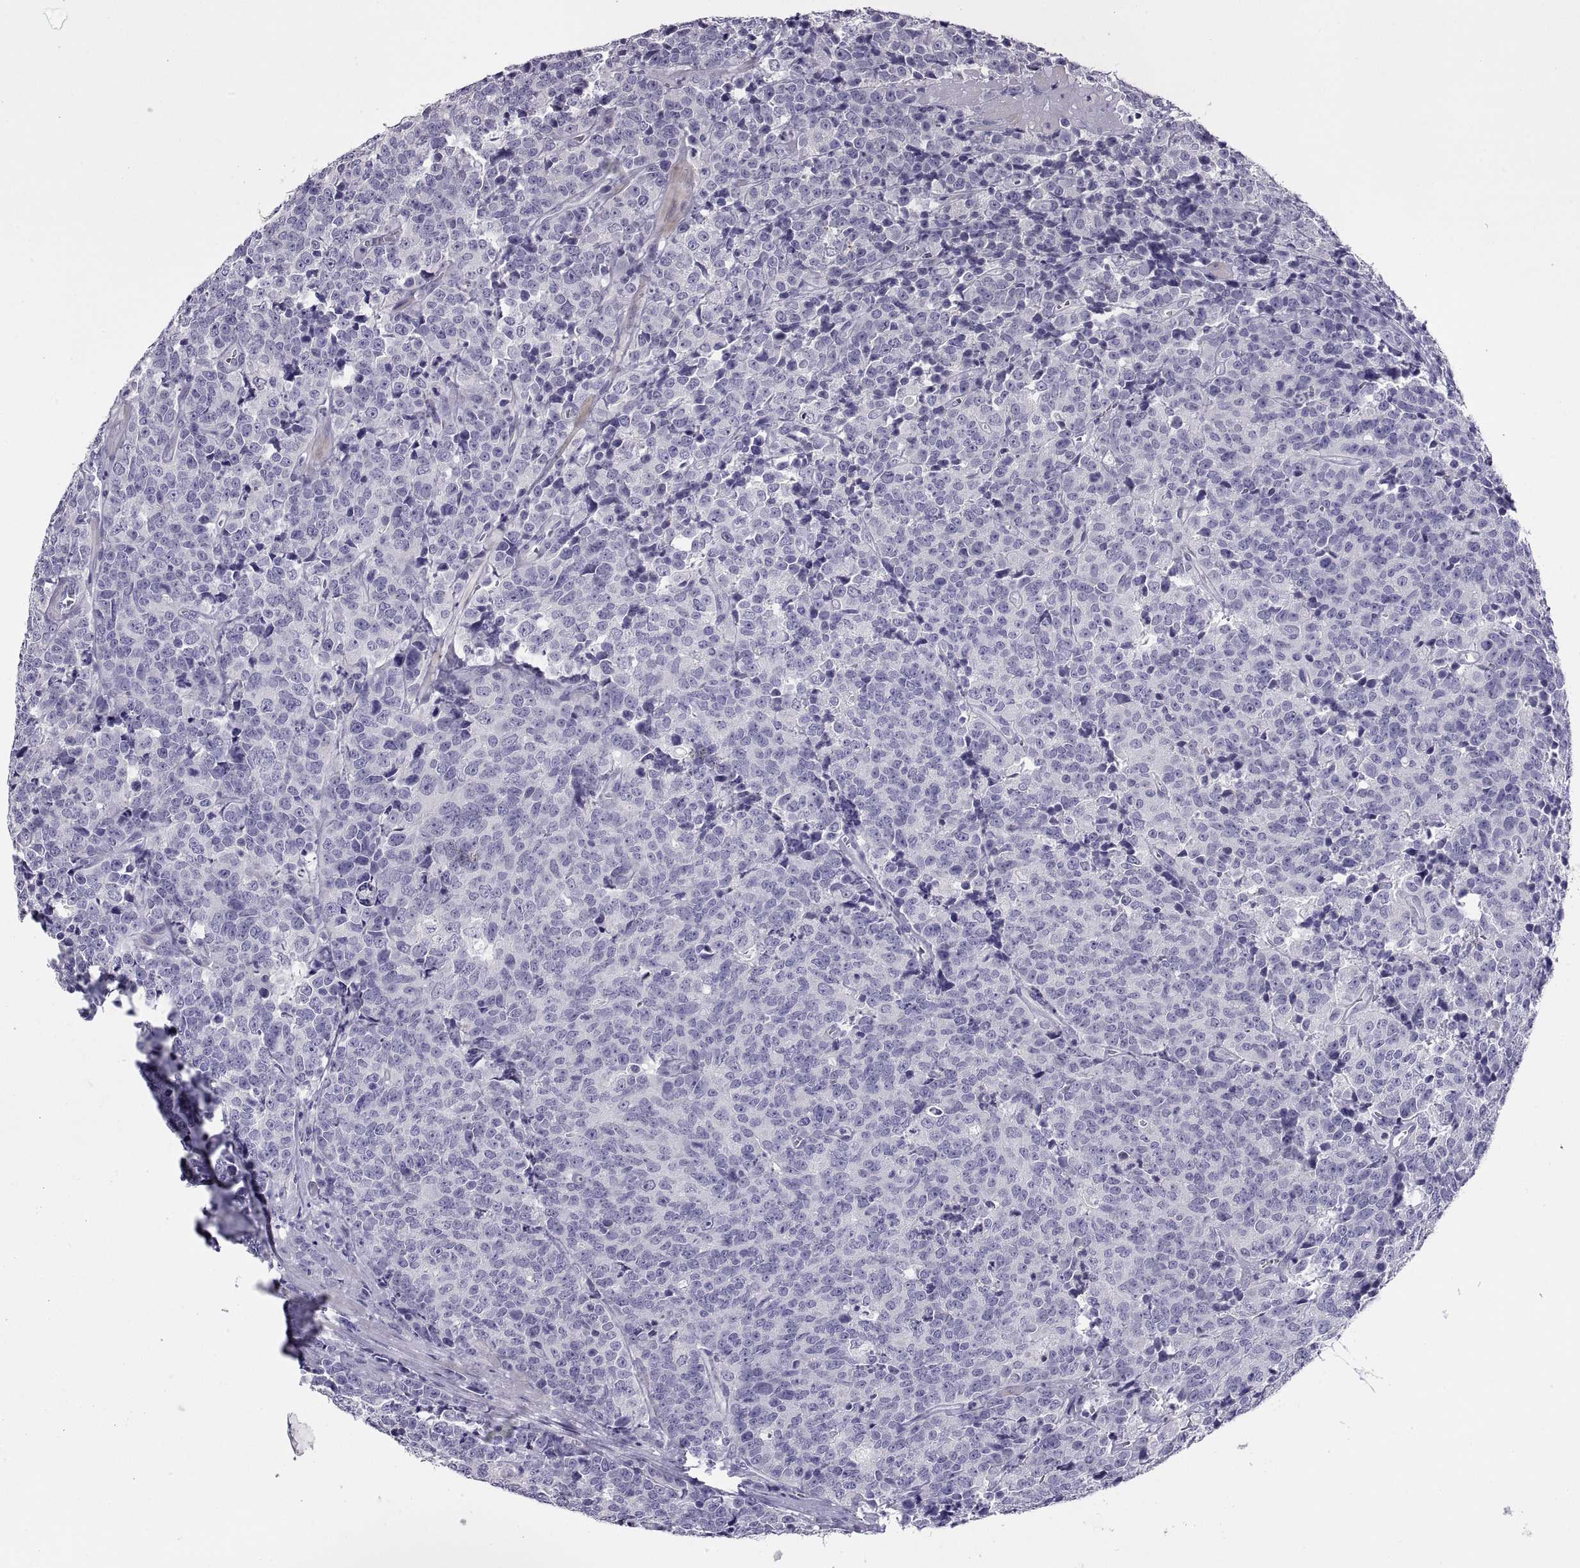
{"staining": {"intensity": "negative", "quantity": "none", "location": "none"}, "tissue": "prostate cancer", "cell_type": "Tumor cells", "image_type": "cancer", "snomed": [{"axis": "morphology", "description": "Adenocarcinoma, NOS"}, {"axis": "topography", "description": "Prostate"}], "caption": "Prostate adenocarcinoma was stained to show a protein in brown. There is no significant expression in tumor cells. Brightfield microscopy of immunohistochemistry (IHC) stained with DAB (3,3'-diaminobenzidine) (brown) and hematoxylin (blue), captured at high magnification.", "gene": "RGS20", "patient": {"sex": "male", "age": 67}}